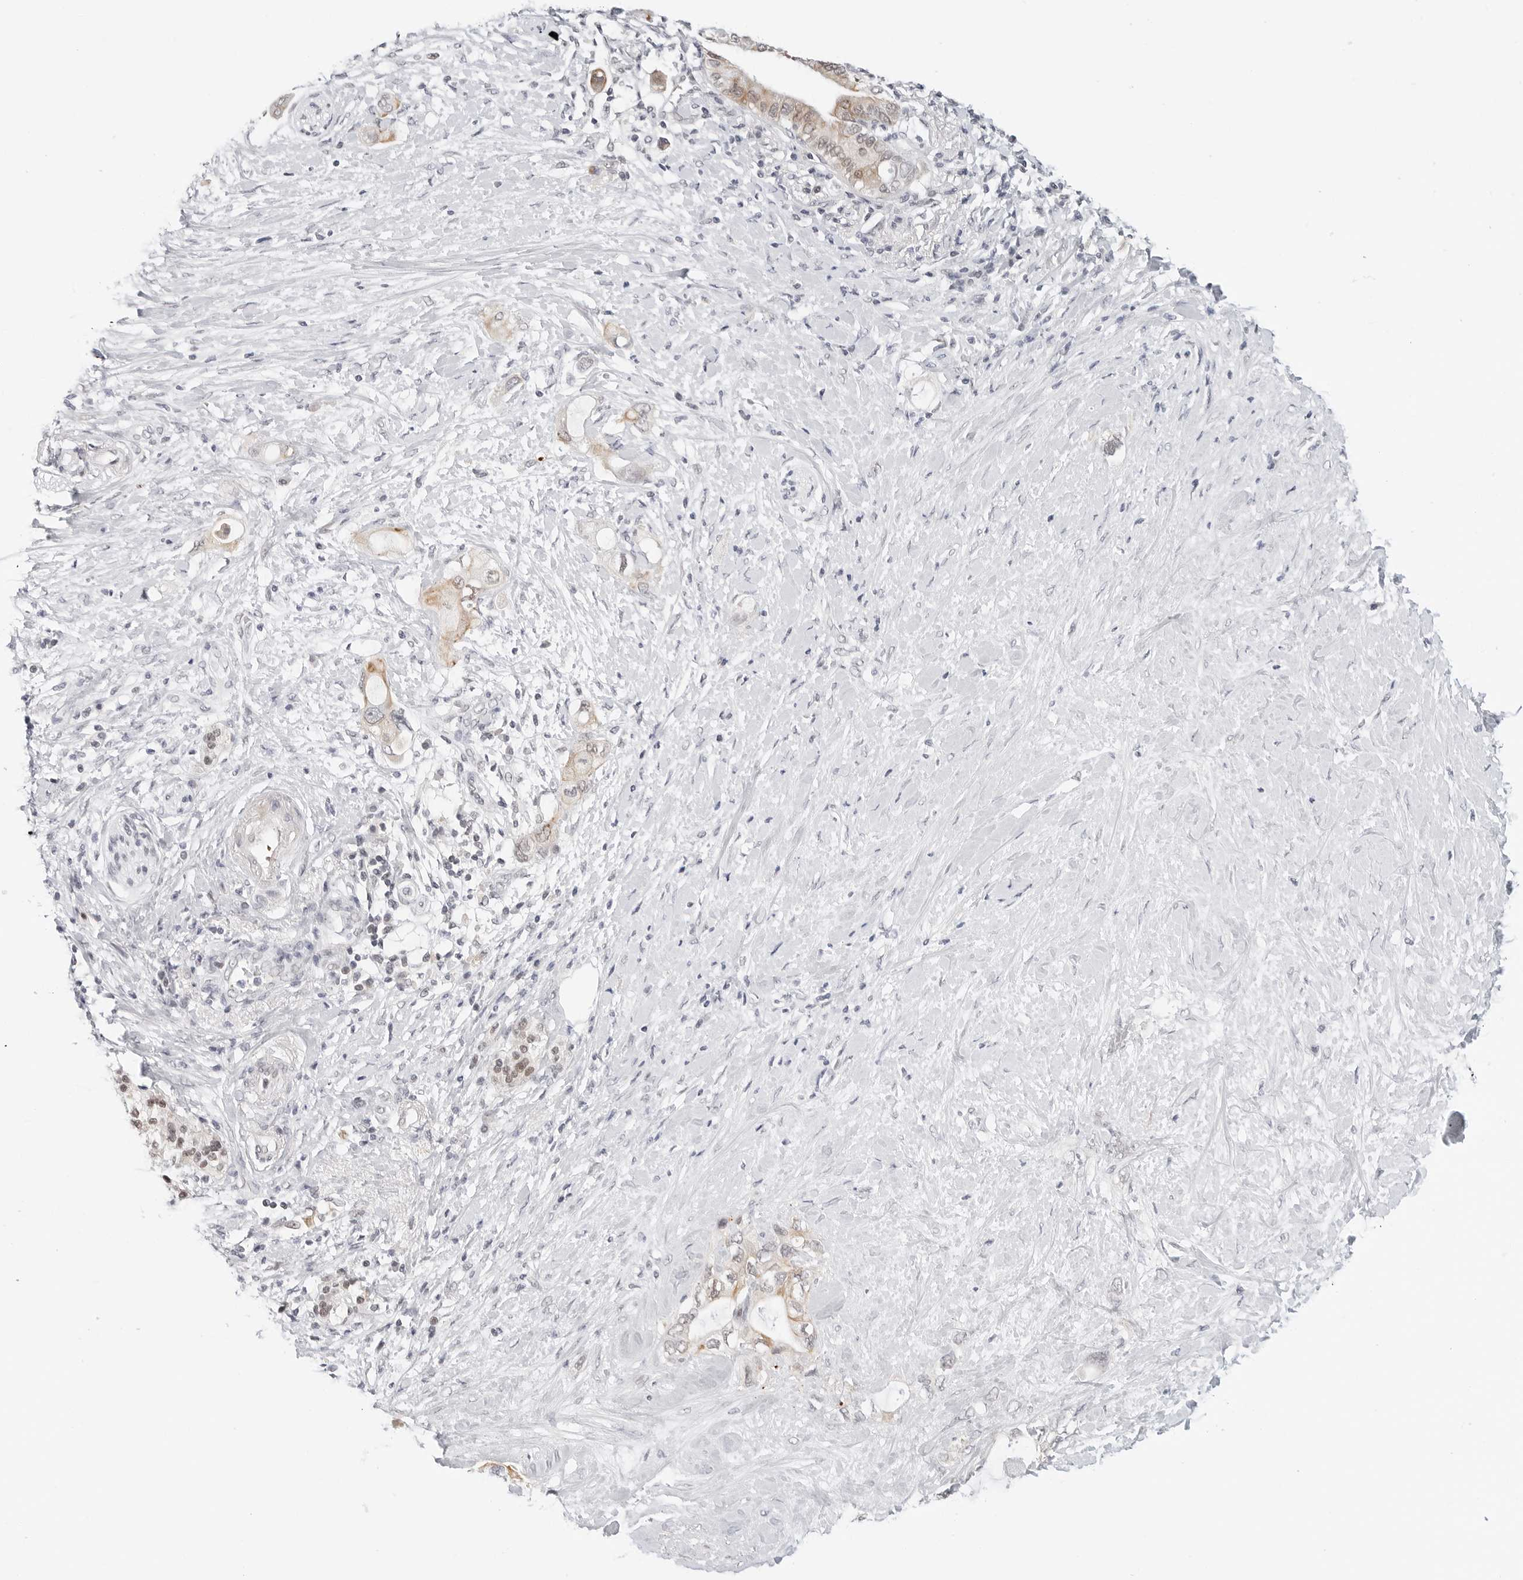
{"staining": {"intensity": "moderate", "quantity": "25%-75%", "location": "cytoplasmic/membranous"}, "tissue": "pancreatic cancer", "cell_type": "Tumor cells", "image_type": "cancer", "snomed": [{"axis": "morphology", "description": "Adenocarcinoma, NOS"}, {"axis": "topography", "description": "Pancreas"}], "caption": "Protein expression analysis of human pancreatic cancer (adenocarcinoma) reveals moderate cytoplasmic/membranous expression in about 25%-75% of tumor cells.", "gene": "TSEN2", "patient": {"sex": "female", "age": 56}}